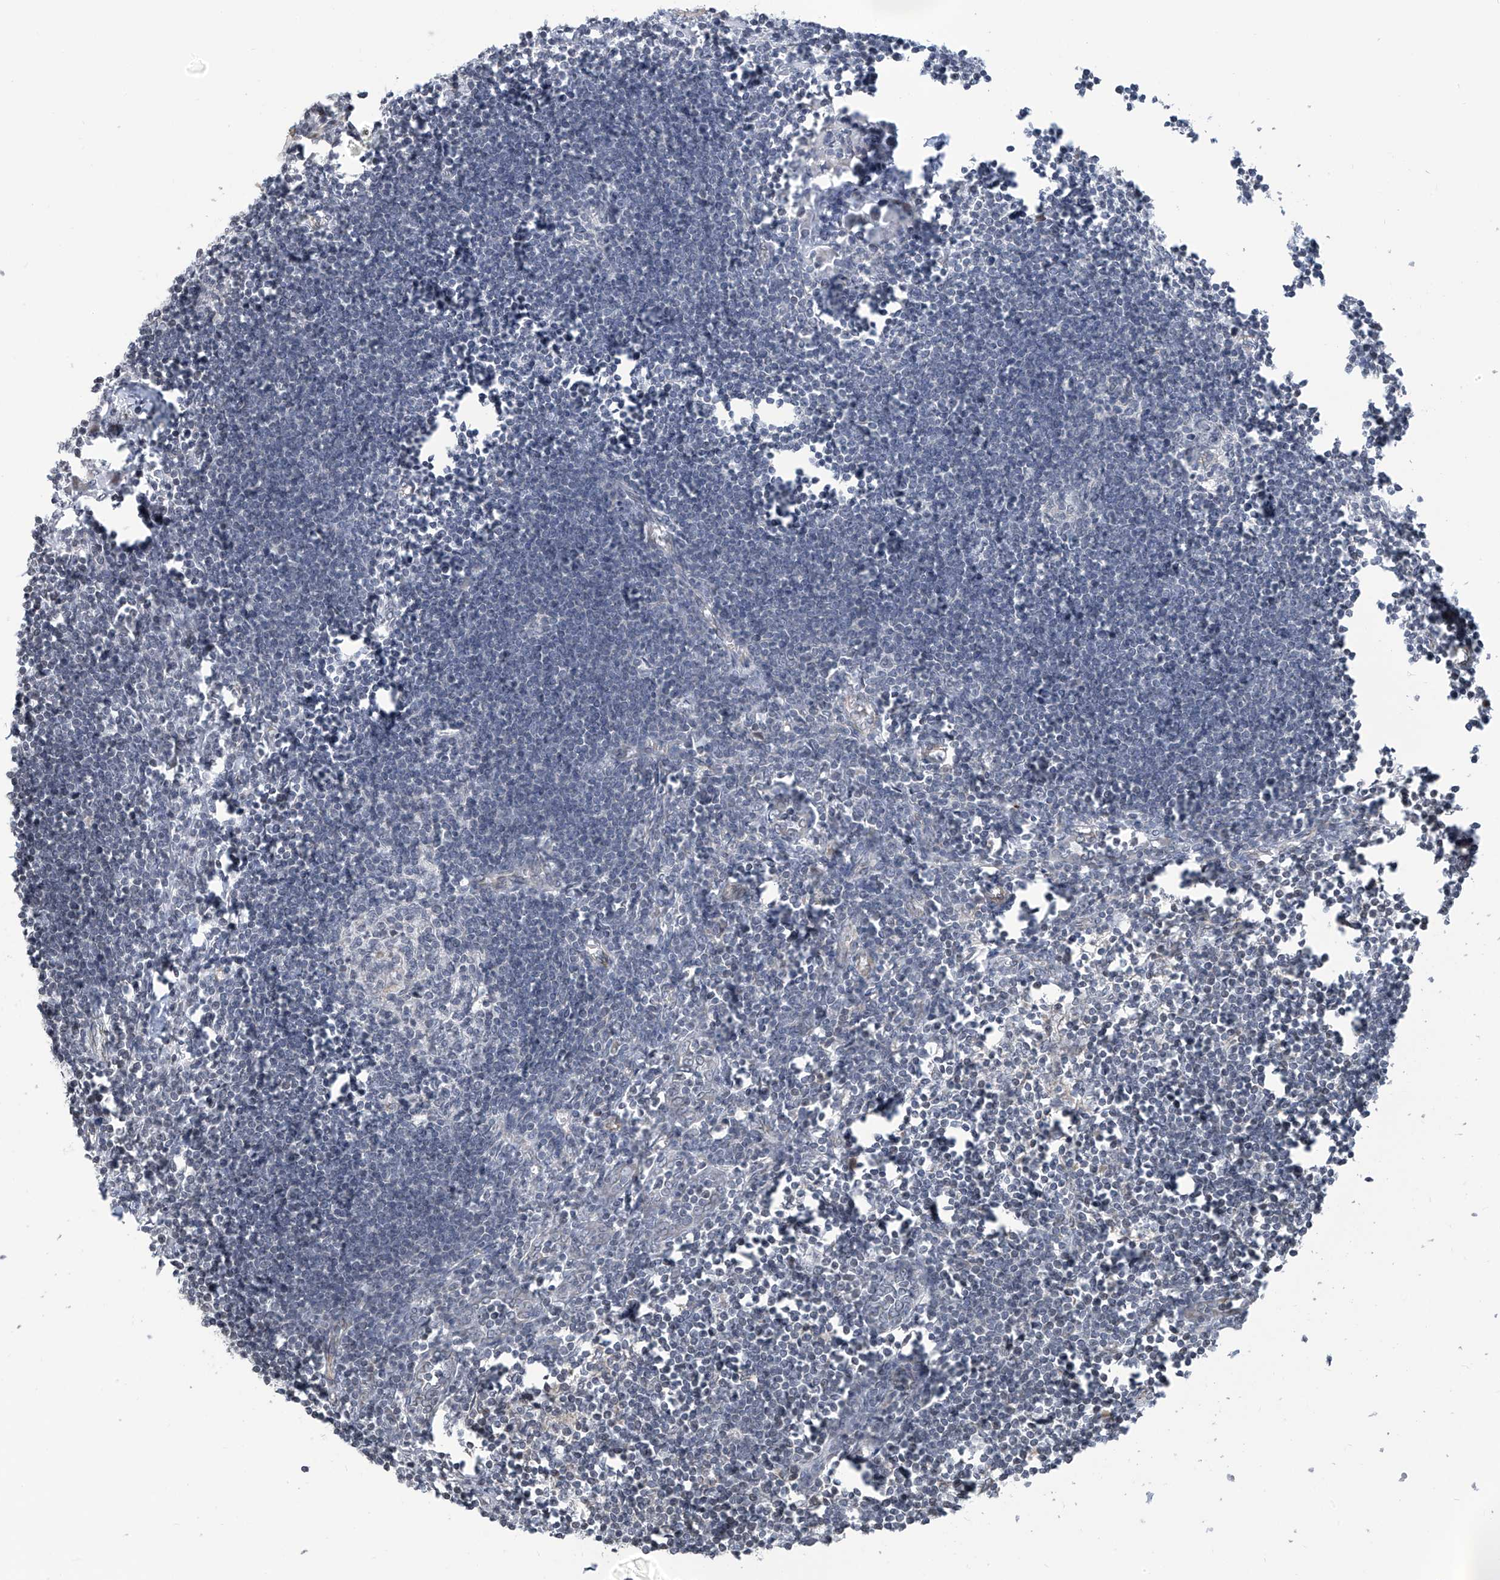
{"staining": {"intensity": "negative", "quantity": "none", "location": "none"}, "tissue": "lymph node", "cell_type": "Germinal center cells", "image_type": "normal", "snomed": [{"axis": "morphology", "description": "Normal tissue, NOS"}, {"axis": "morphology", "description": "Malignant melanoma, Metastatic site"}, {"axis": "topography", "description": "Lymph node"}], "caption": "DAB immunohistochemical staining of normal human lymph node shows no significant positivity in germinal center cells. (DAB (3,3'-diaminobenzidine) IHC, high magnification).", "gene": "METAP1D", "patient": {"sex": "male", "age": 41}}